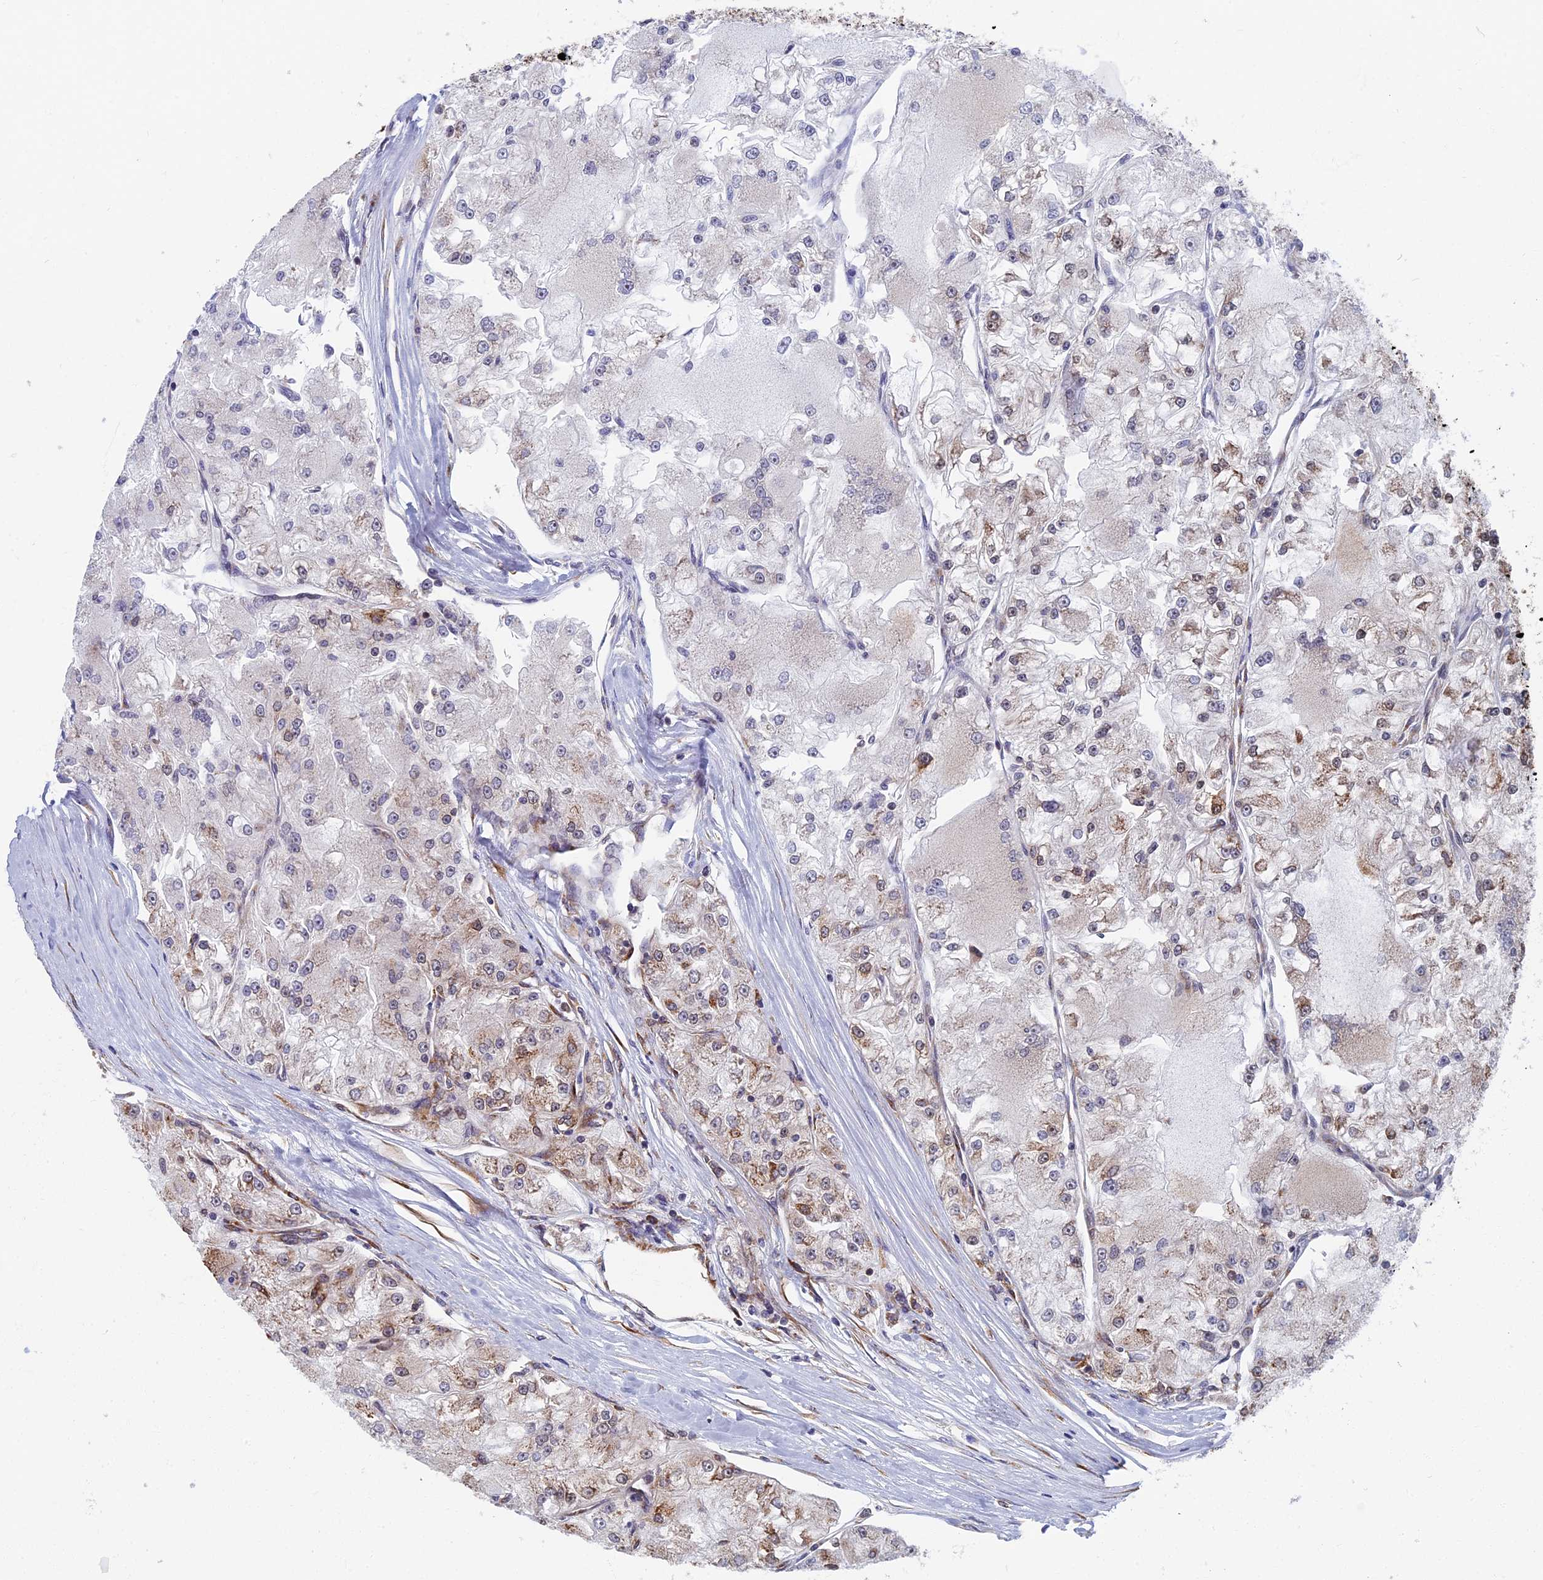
{"staining": {"intensity": "moderate", "quantity": "<25%", "location": "cytoplasmic/membranous,nuclear"}, "tissue": "renal cancer", "cell_type": "Tumor cells", "image_type": "cancer", "snomed": [{"axis": "morphology", "description": "Adenocarcinoma, NOS"}, {"axis": "topography", "description": "Kidney"}], "caption": "The immunohistochemical stain shows moderate cytoplasmic/membranous and nuclear staining in tumor cells of renal adenocarcinoma tissue. The staining is performed using DAB brown chromogen to label protein expression. The nuclei are counter-stained blue using hematoxylin.", "gene": "YBX1", "patient": {"sex": "female", "age": 72}}